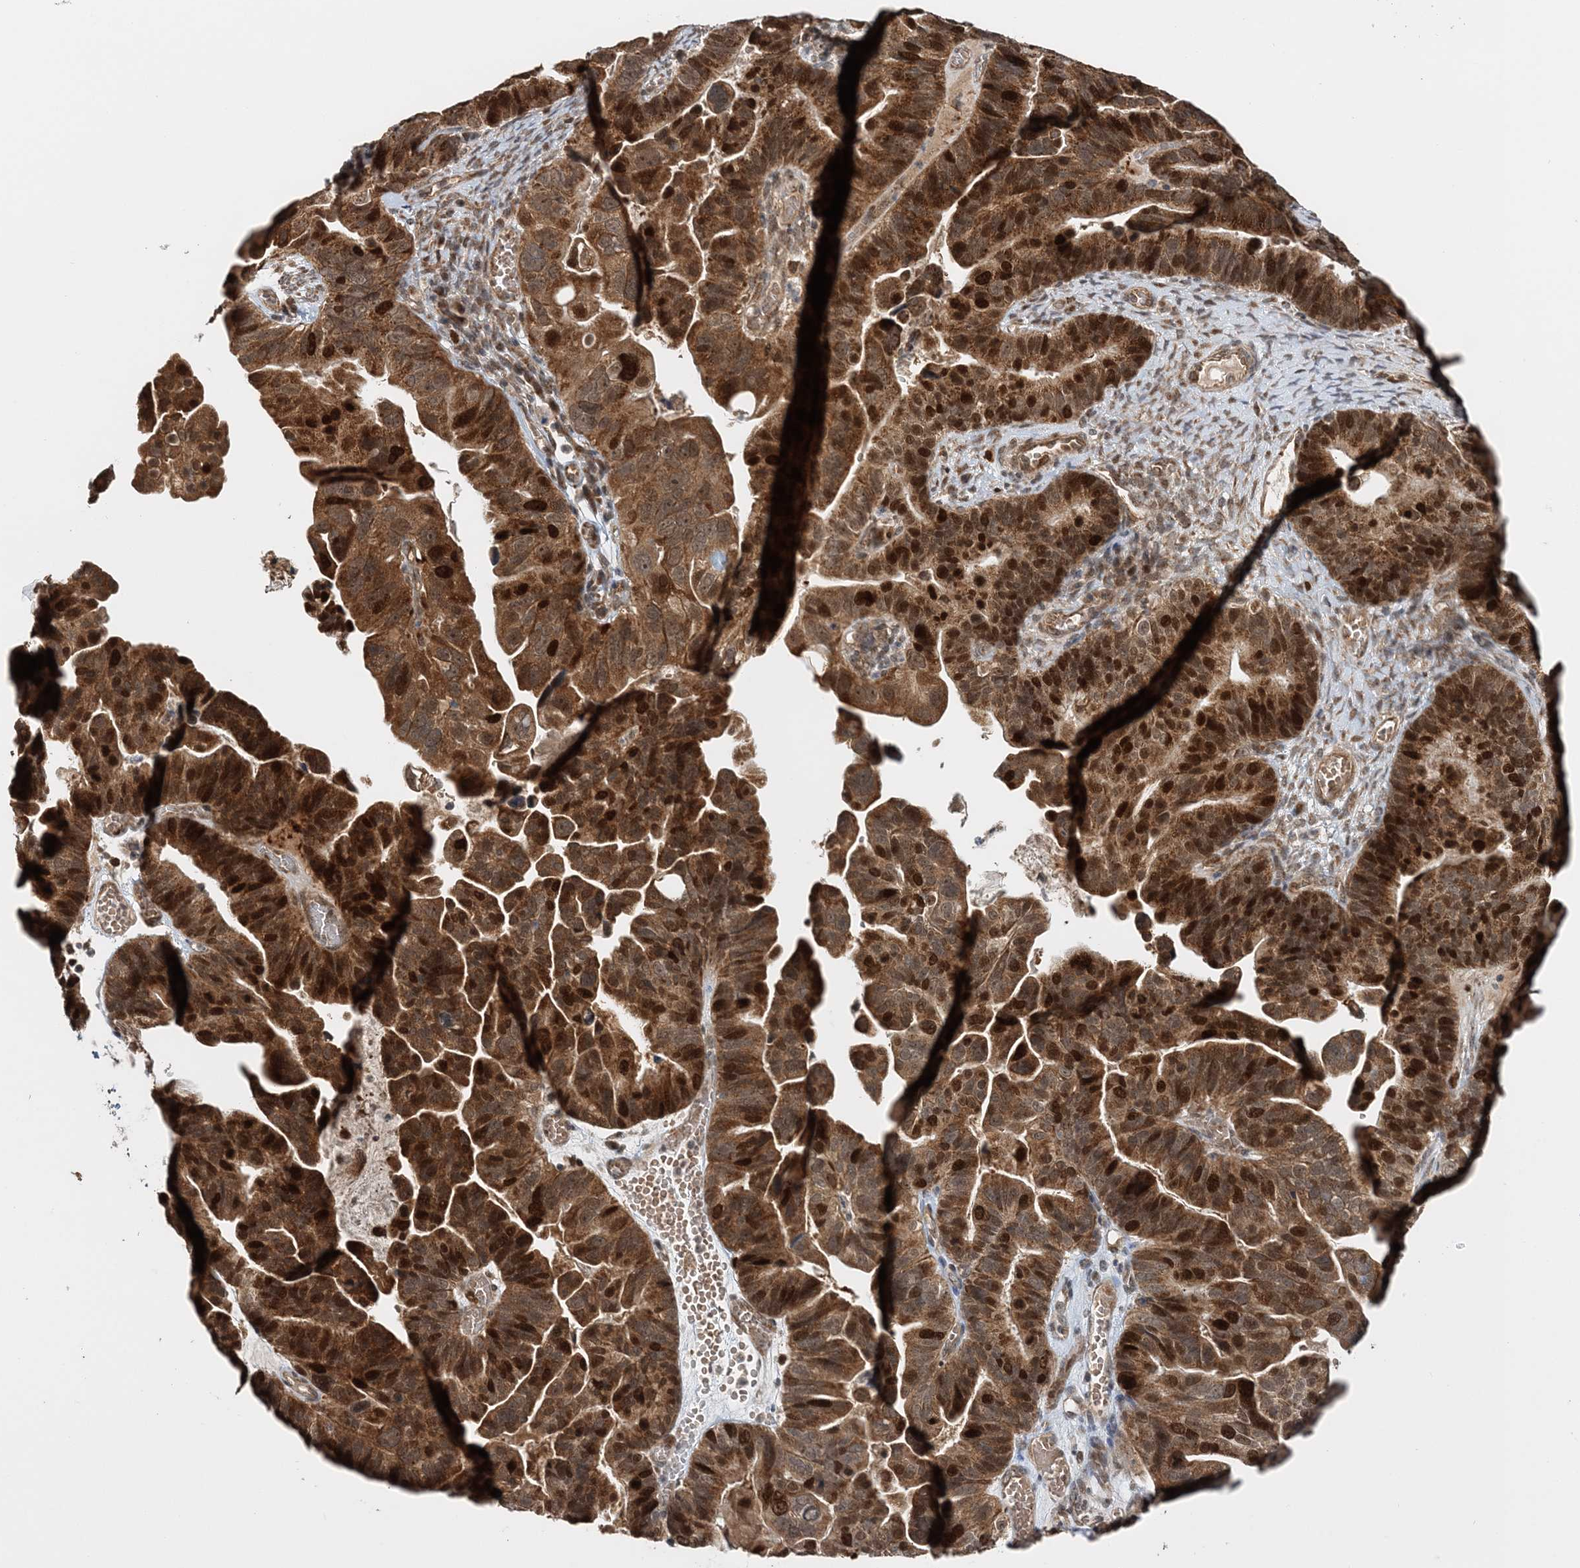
{"staining": {"intensity": "strong", "quantity": ">75%", "location": "cytoplasmic/membranous,nuclear"}, "tissue": "ovarian cancer", "cell_type": "Tumor cells", "image_type": "cancer", "snomed": [{"axis": "morphology", "description": "Cystadenocarcinoma, serous, NOS"}, {"axis": "topography", "description": "Ovary"}], "caption": "Ovarian serous cystadenocarcinoma tissue demonstrates strong cytoplasmic/membranous and nuclear positivity in about >75% of tumor cells", "gene": "KIF4A", "patient": {"sex": "female", "age": 56}}